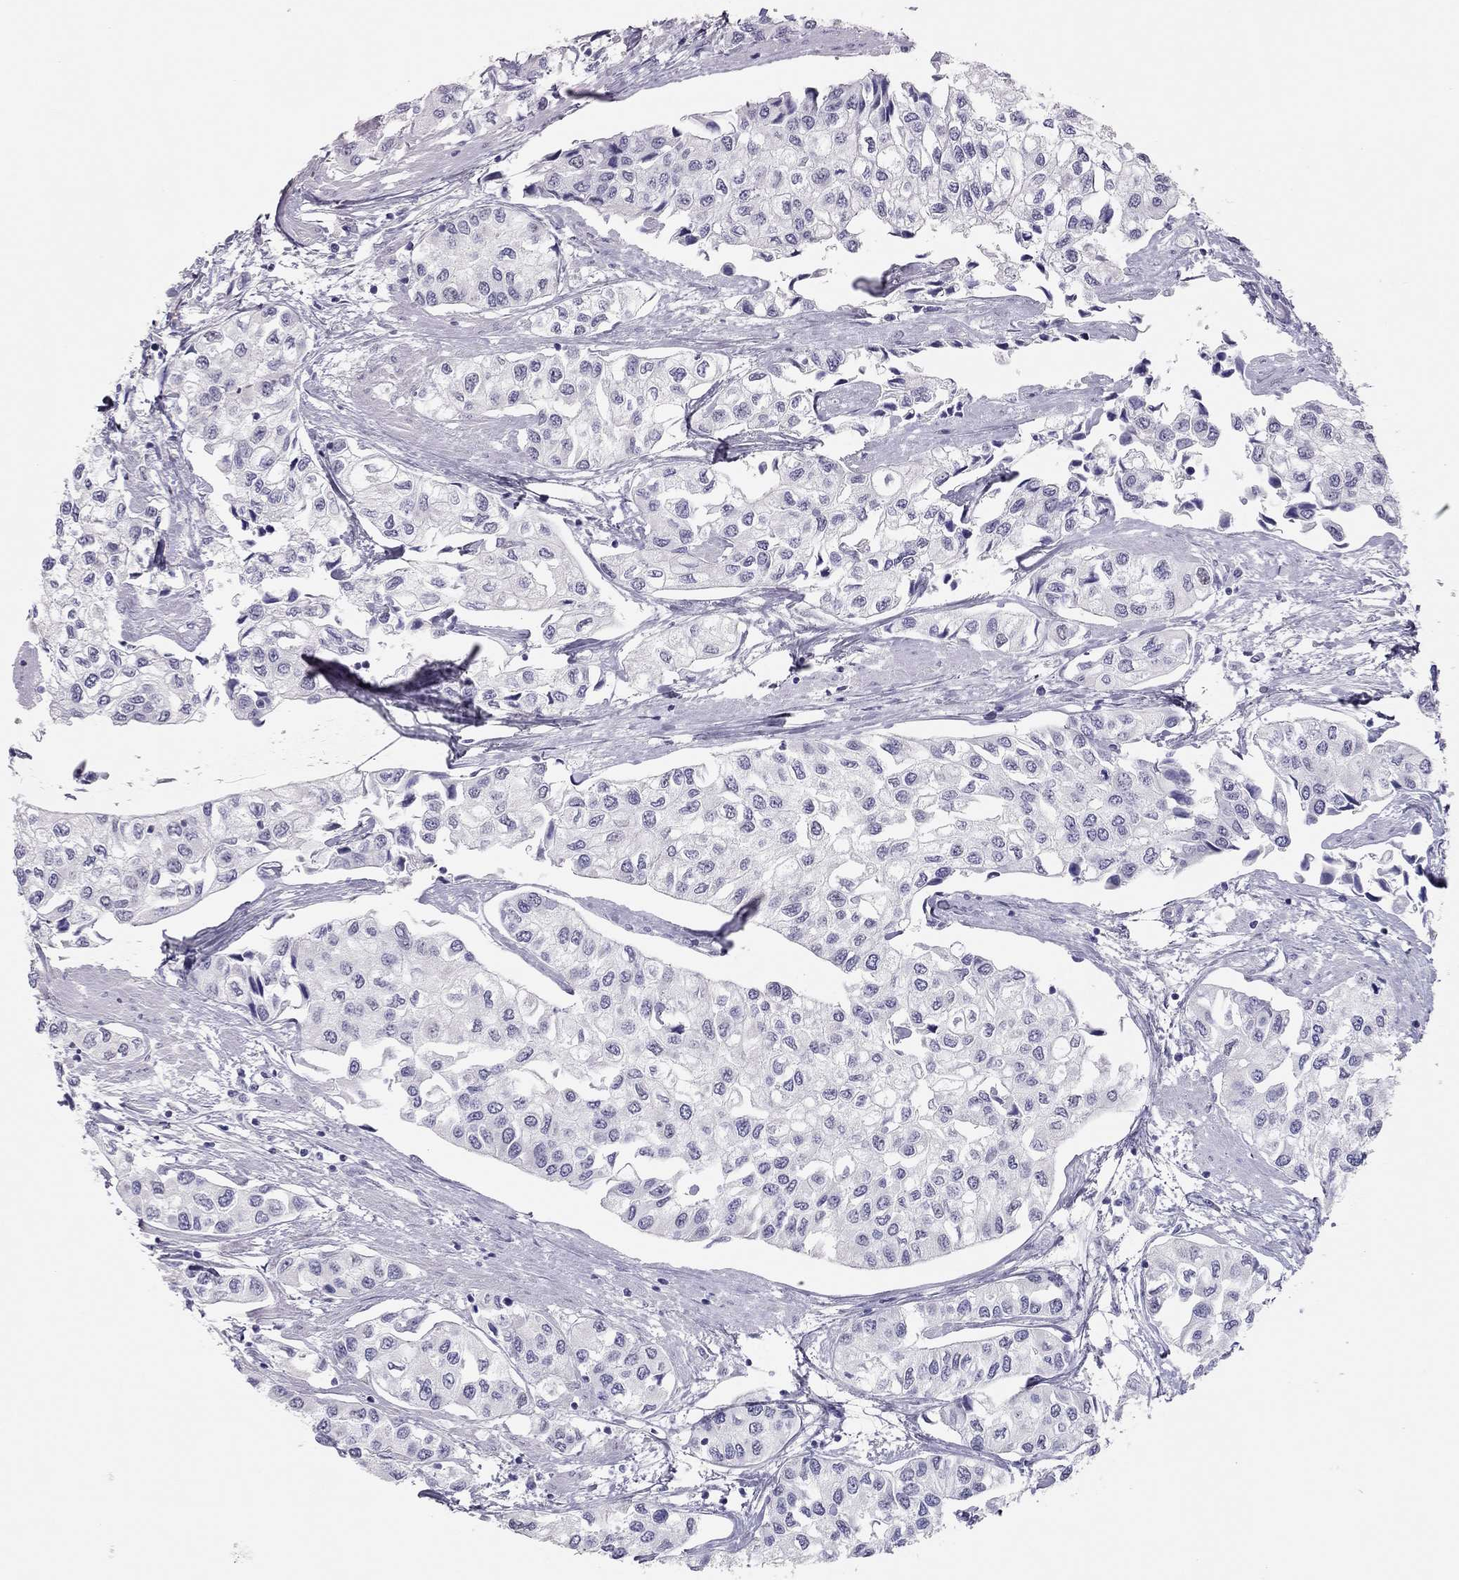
{"staining": {"intensity": "negative", "quantity": "none", "location": "none"}, "tissue": "urothelial cancer", "cell_type": "Tumor cells", "image_type": "cancer", "snomed": [{"axis": "morphology", "description": "Urothelial carcinoma, High grade"}, {"axis": "topography", "description": "Urinary bladder"}], "caption": "The image exhibits no staining of tumor cells in urothelial cancer. (DAB (3,3'-diaminobenzidine) immunohistochemistry visualized using brightfield microscopy, high magnification).", "gene": "PHOX2A", "patient": {"sex": "male", "age": 73}}